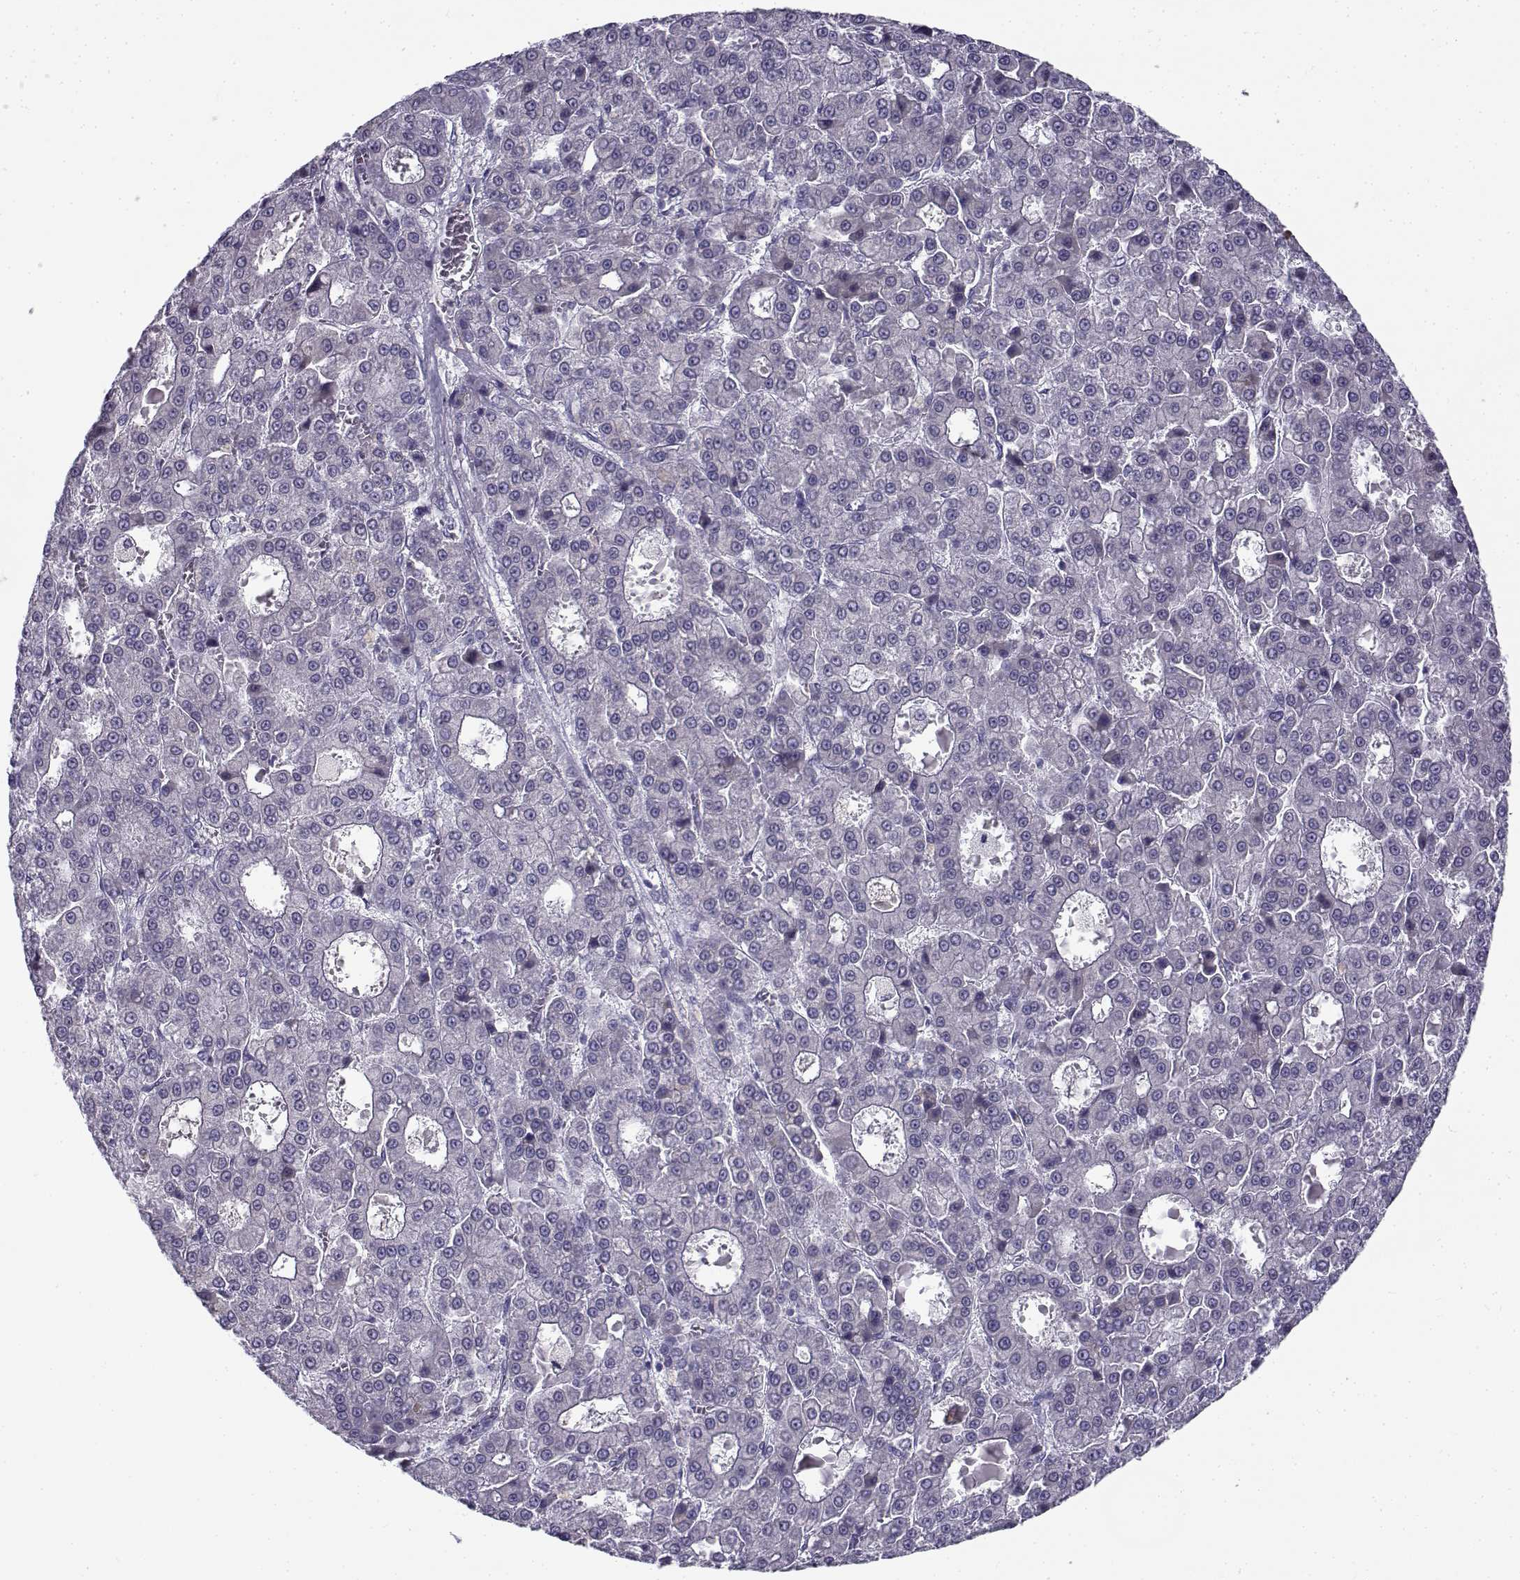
{"staining": {"intensity": "negative", "quantity": "none", "location": "none"}, "tissue": "liver cancer", "cell_type": "Tumor cells", "image_type": "cancer", "snomed": [{"axis": "morphology", "description": "Carcinoma, Hepatocellular, NOS"}, {"axis": "topography", "description": "Liver"}], "caption": "DAB immunohistochemical staining of liver cancer (hepatocellular carcinoma) displays no significant positivity in tumor cells.", "gene": "FAM166A", "patient": {"sex": "male", "age": 70}}